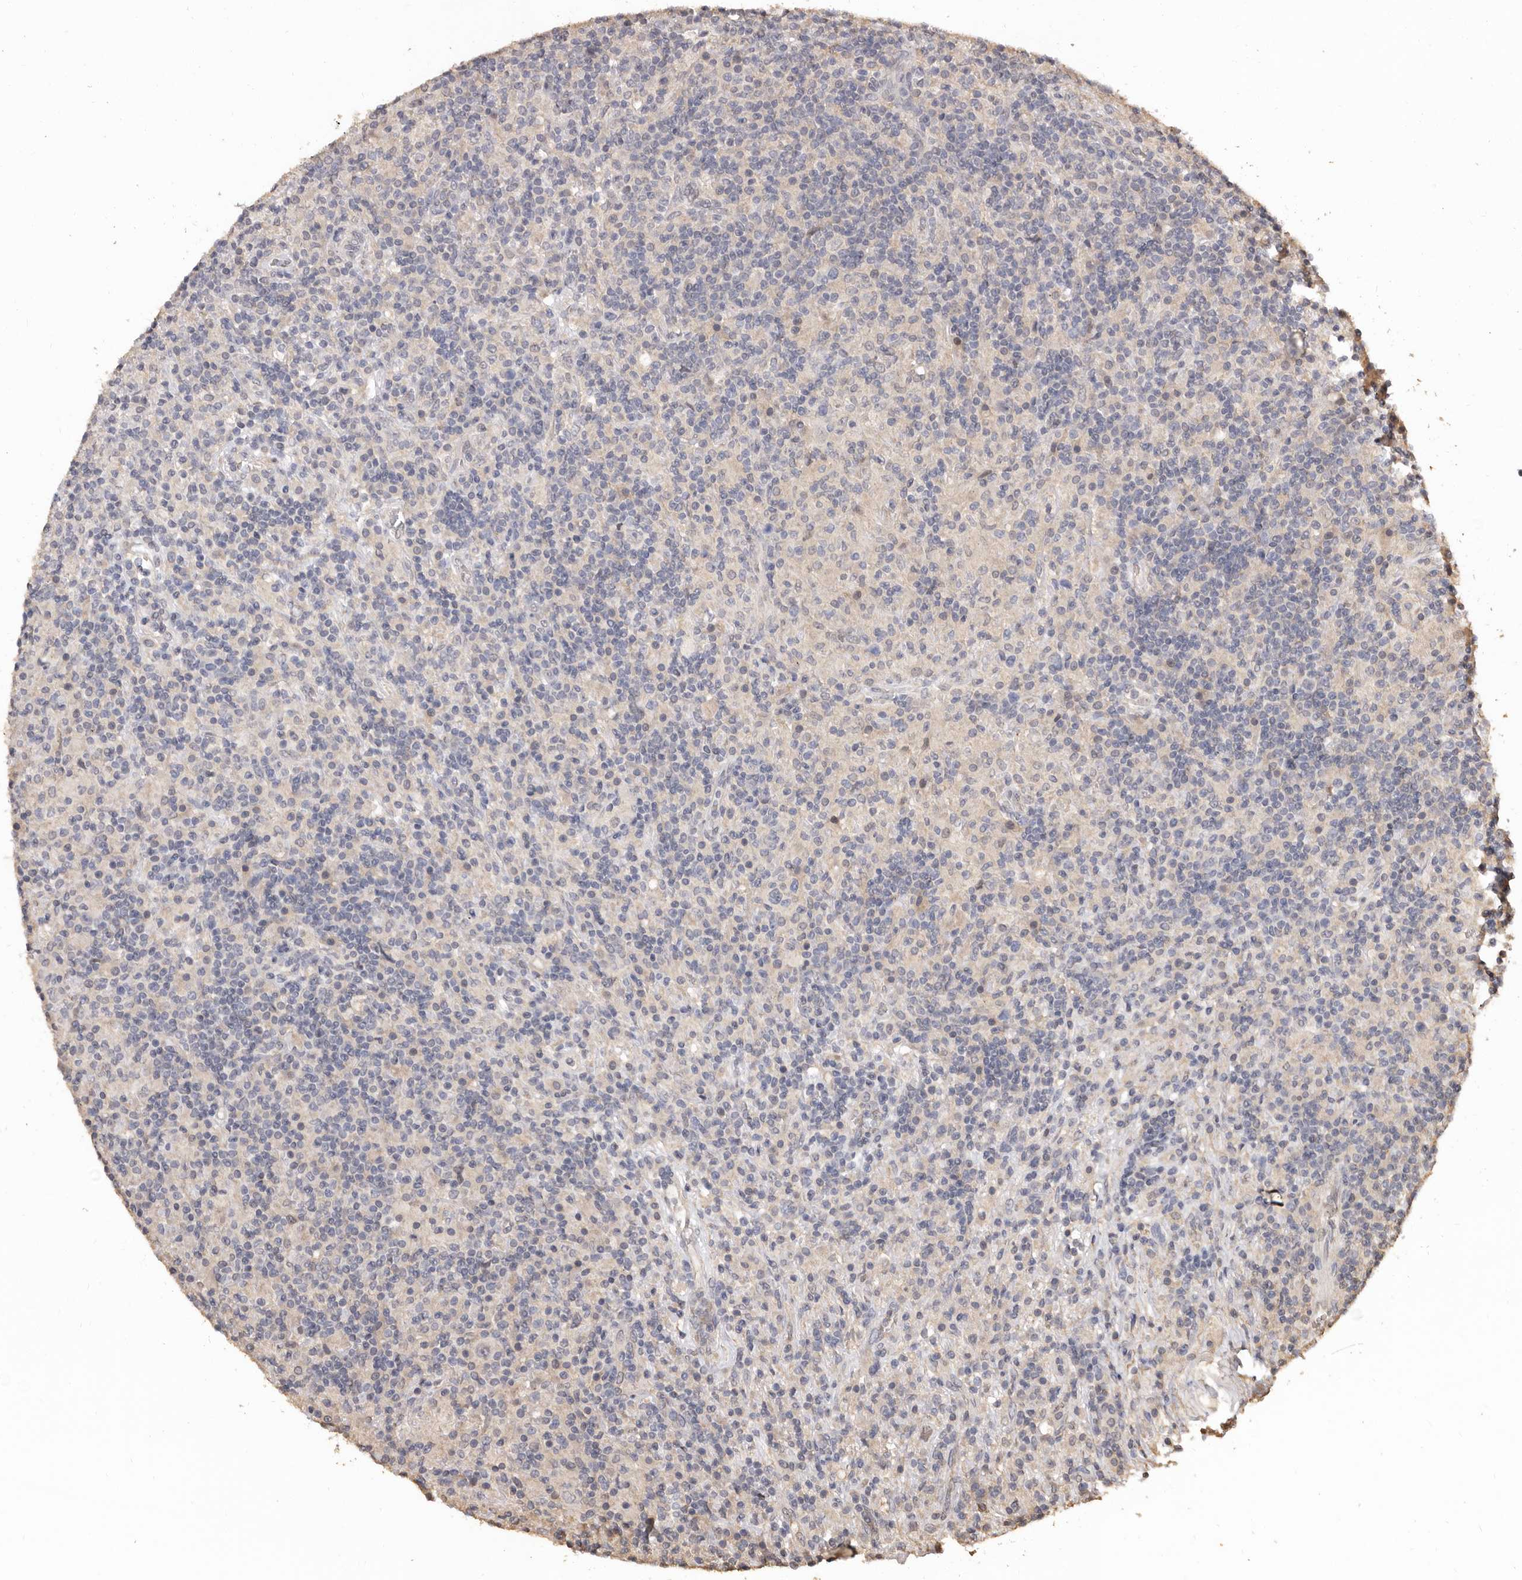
{"staining": {"intensity": "negative", "quantity": "none", "location": "none"}, "tissue": "lymphoma", "cell_type": "Tumor cells", "image_type": "cancer", "snomed": [{"axis": "morphology", "description": "Hodgkin's disease, NOS"}, {"axis": "topography", "description": "Lymph node"}], "caption": "The immunohistochemistry (IHC) image has no significant positivity in tumor cells of Hodgkin's disease tissue.", "gene": "INAVA", "patient": {"sex": "male", "age": 70}}